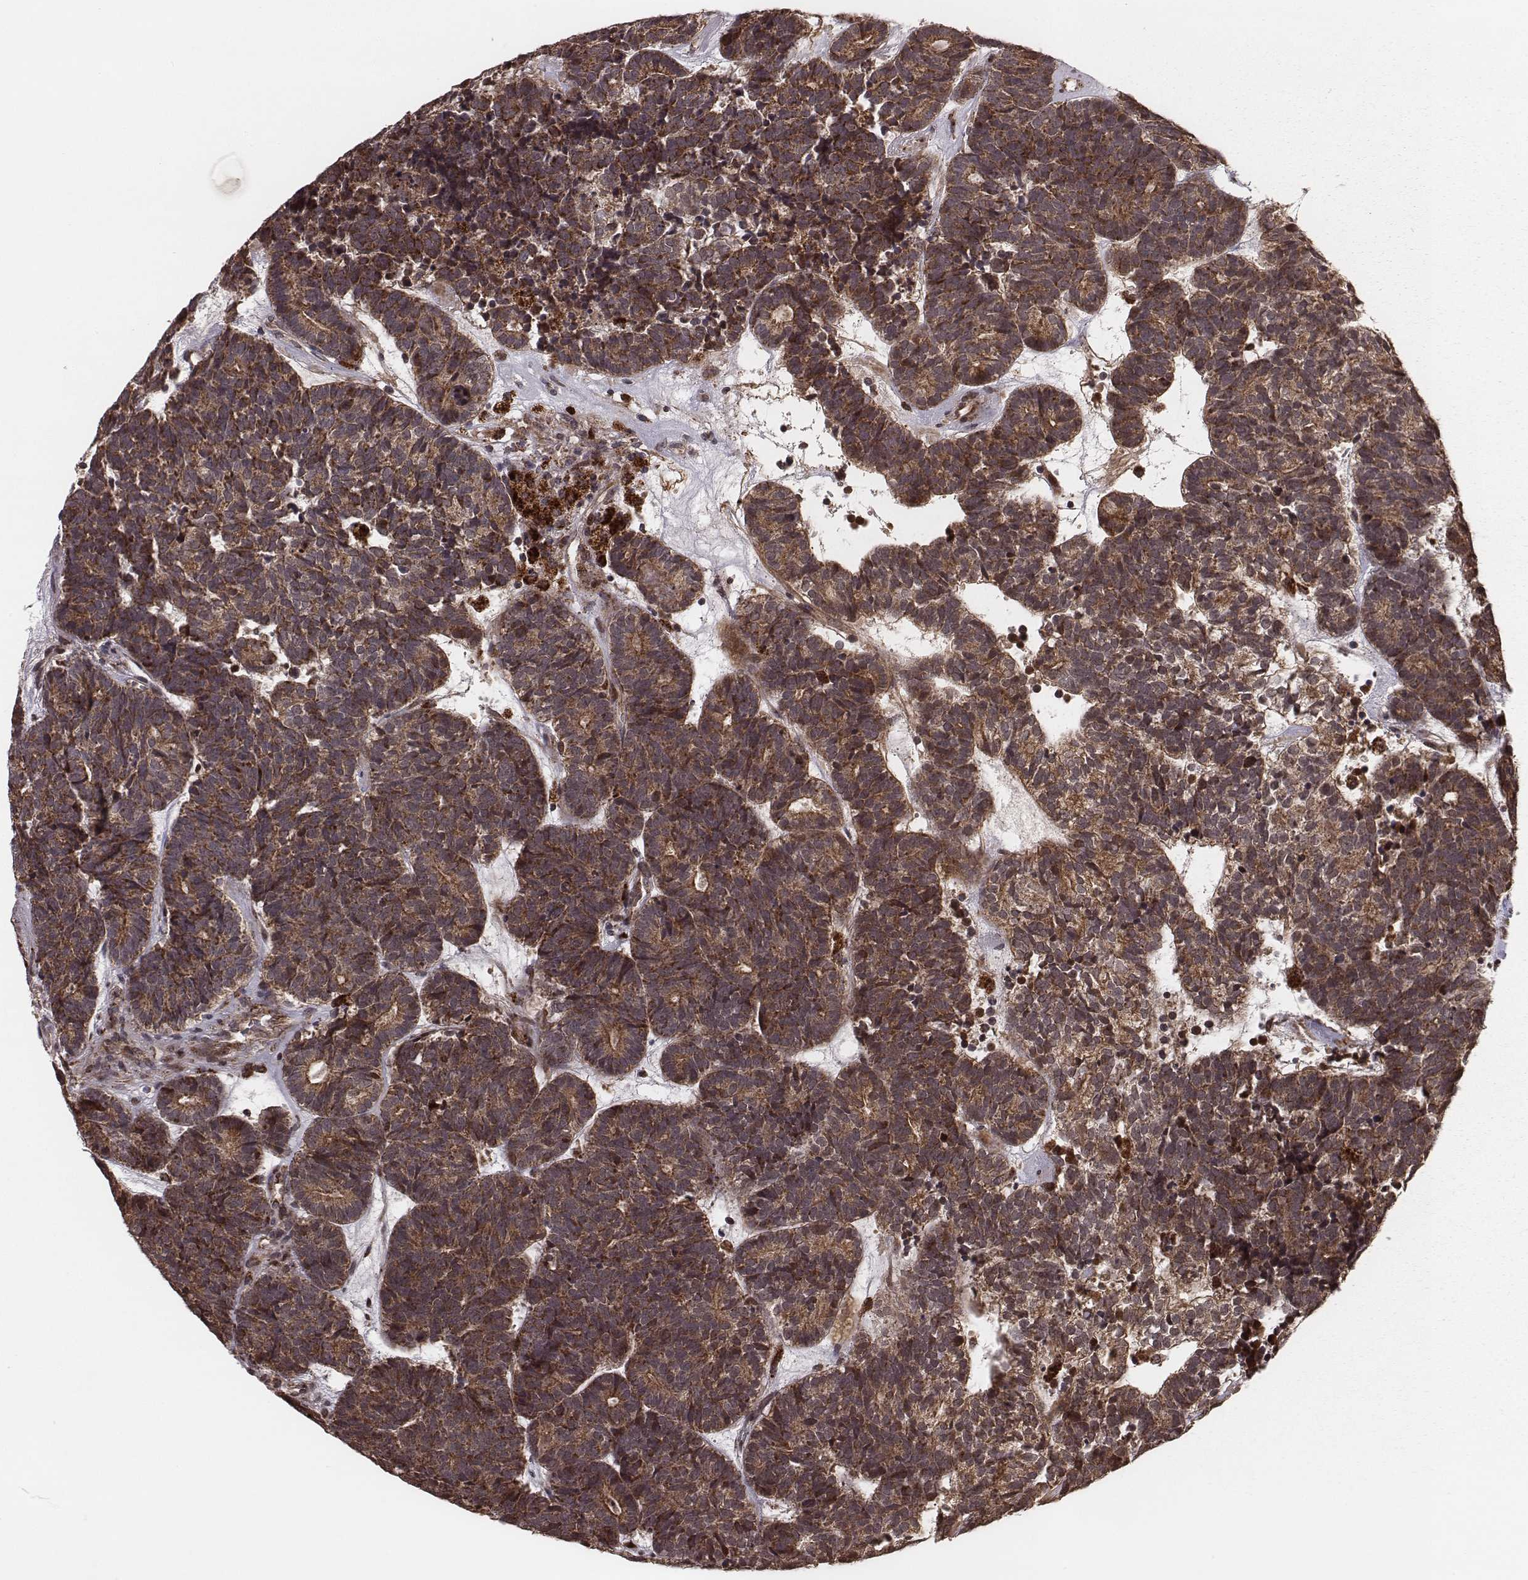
{"staining": {"intensity": "strong", "quantity": ">75%", "location": "cytoplasmic/membranous"}, "tissue": "head and neck cancer", "cell_type": "Tumor cells", "image_type": "cancer", "snomed": [{"axis": "morphology", "description": "Adenocarcinoma, NOS"}, {"axis": "topography", "description": "Head-Neck"}], "caption": "DAB immunohistochemical staining of head and neck cancer (adenocarcinoma) displays strong cytoplasmic/membranous protein positivity in about >75% of tumor cells.", "gene": "ZDHHC21", "patient": {"sex": "female", "age": 81}}